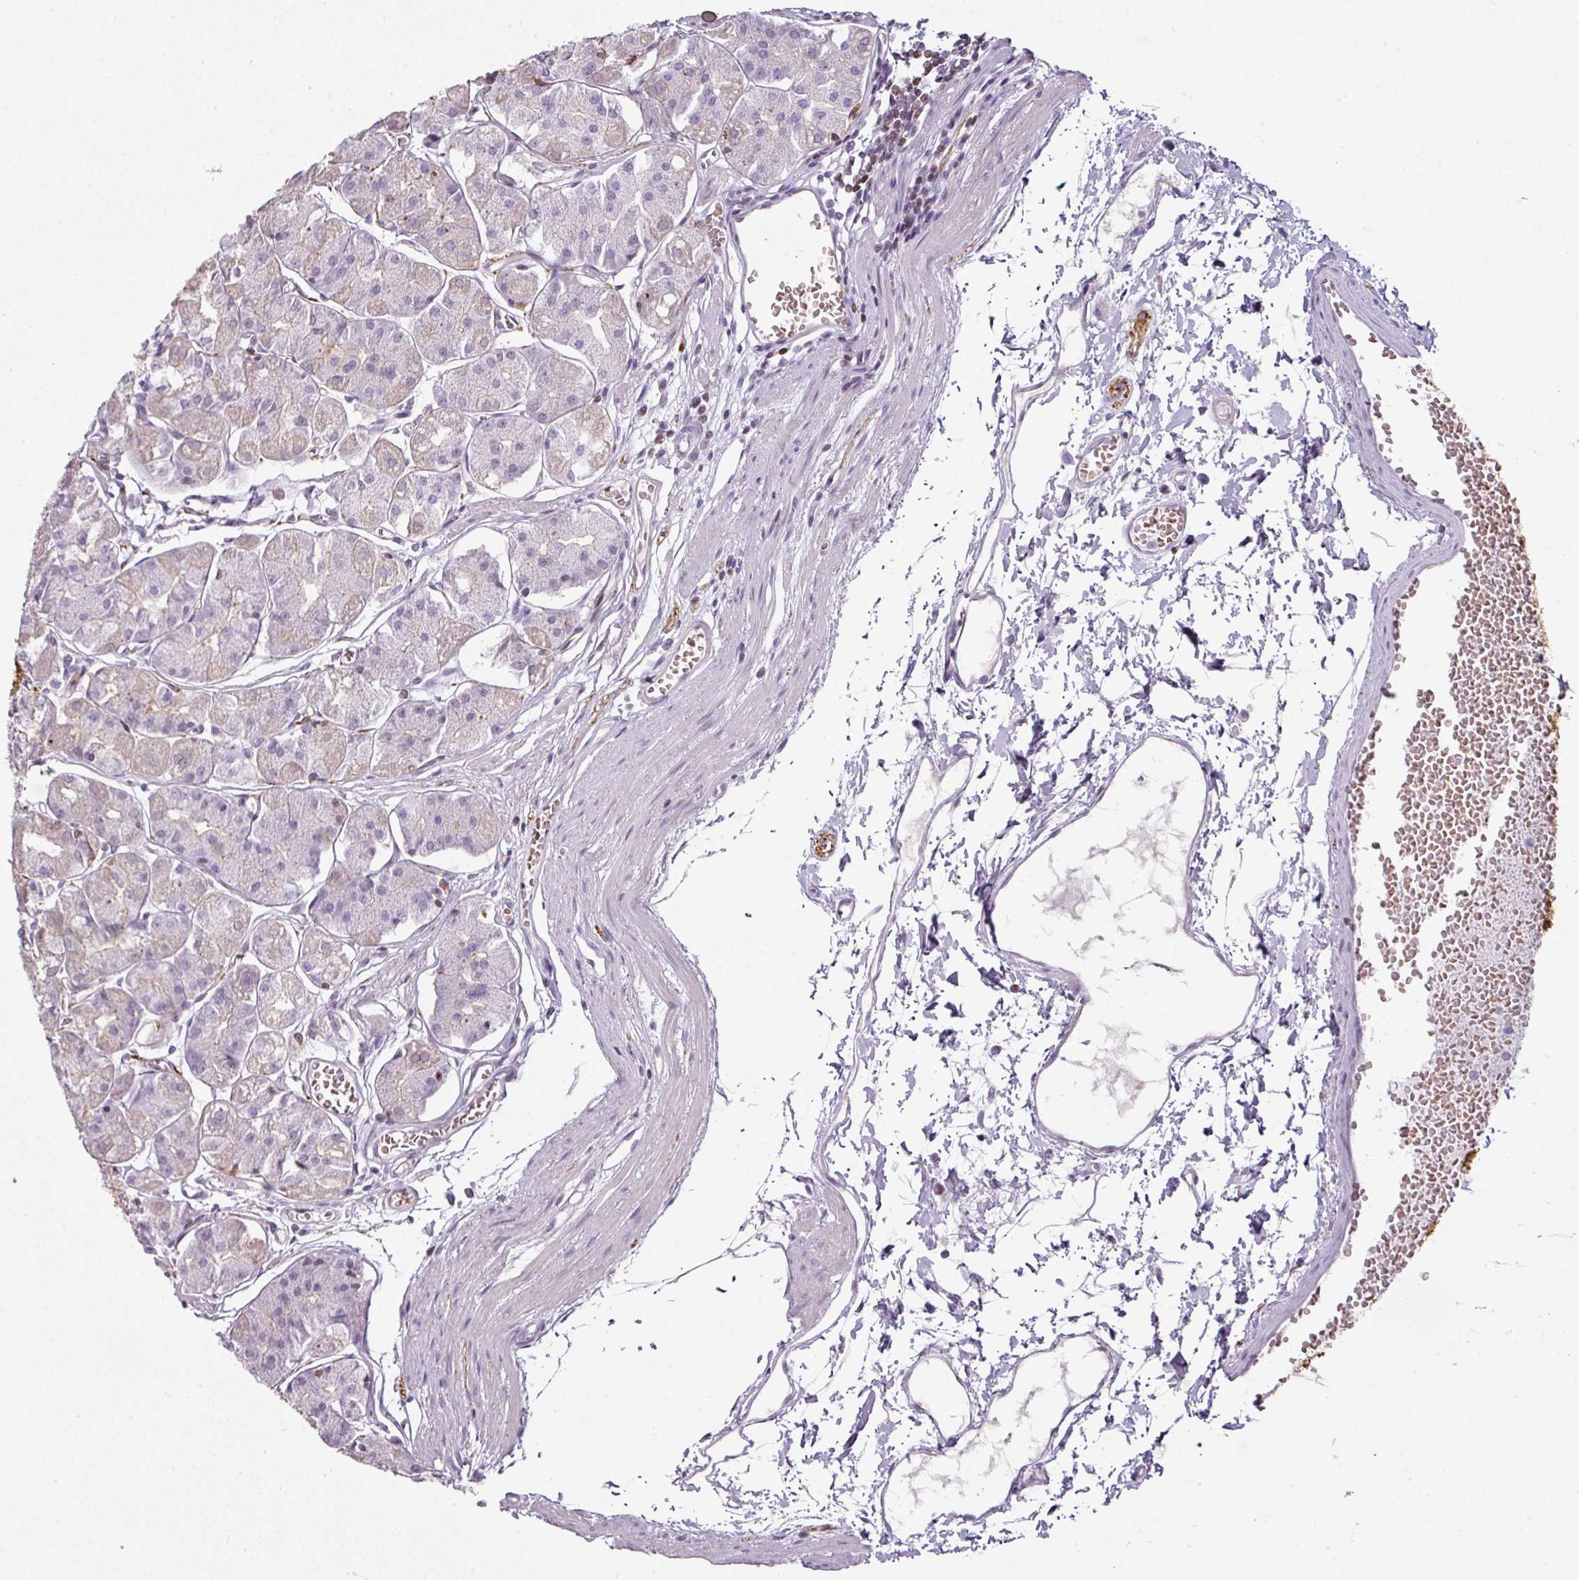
{"staining": {"intensity": "moderate", "quantity": "<25%", "location": "cytoplasmic/membranous,nuclear"}, "tissue": "stomach", "cell_type": "Glandular cells", "image_type": "normal", "snomed": [{"axis": "morphology", "description": "Normal tissue, NOS"}, {"axis": "topography", "description": "Stomach"}], "caption": "IHC staining of normal stomach, which reveals low levels of moderate cytoplasmic/membranous,nuclear positivity in approximately <25% of glandular cells indicating moderate cytoplasmic/membranous,nuclear protein expression. The staining was performed using DAB (brown) for protein detection and nuclei were counterstained in hematoxylin (blue).", "gene": "SYT8", "patient": {"sex": "male", "age": 55}}